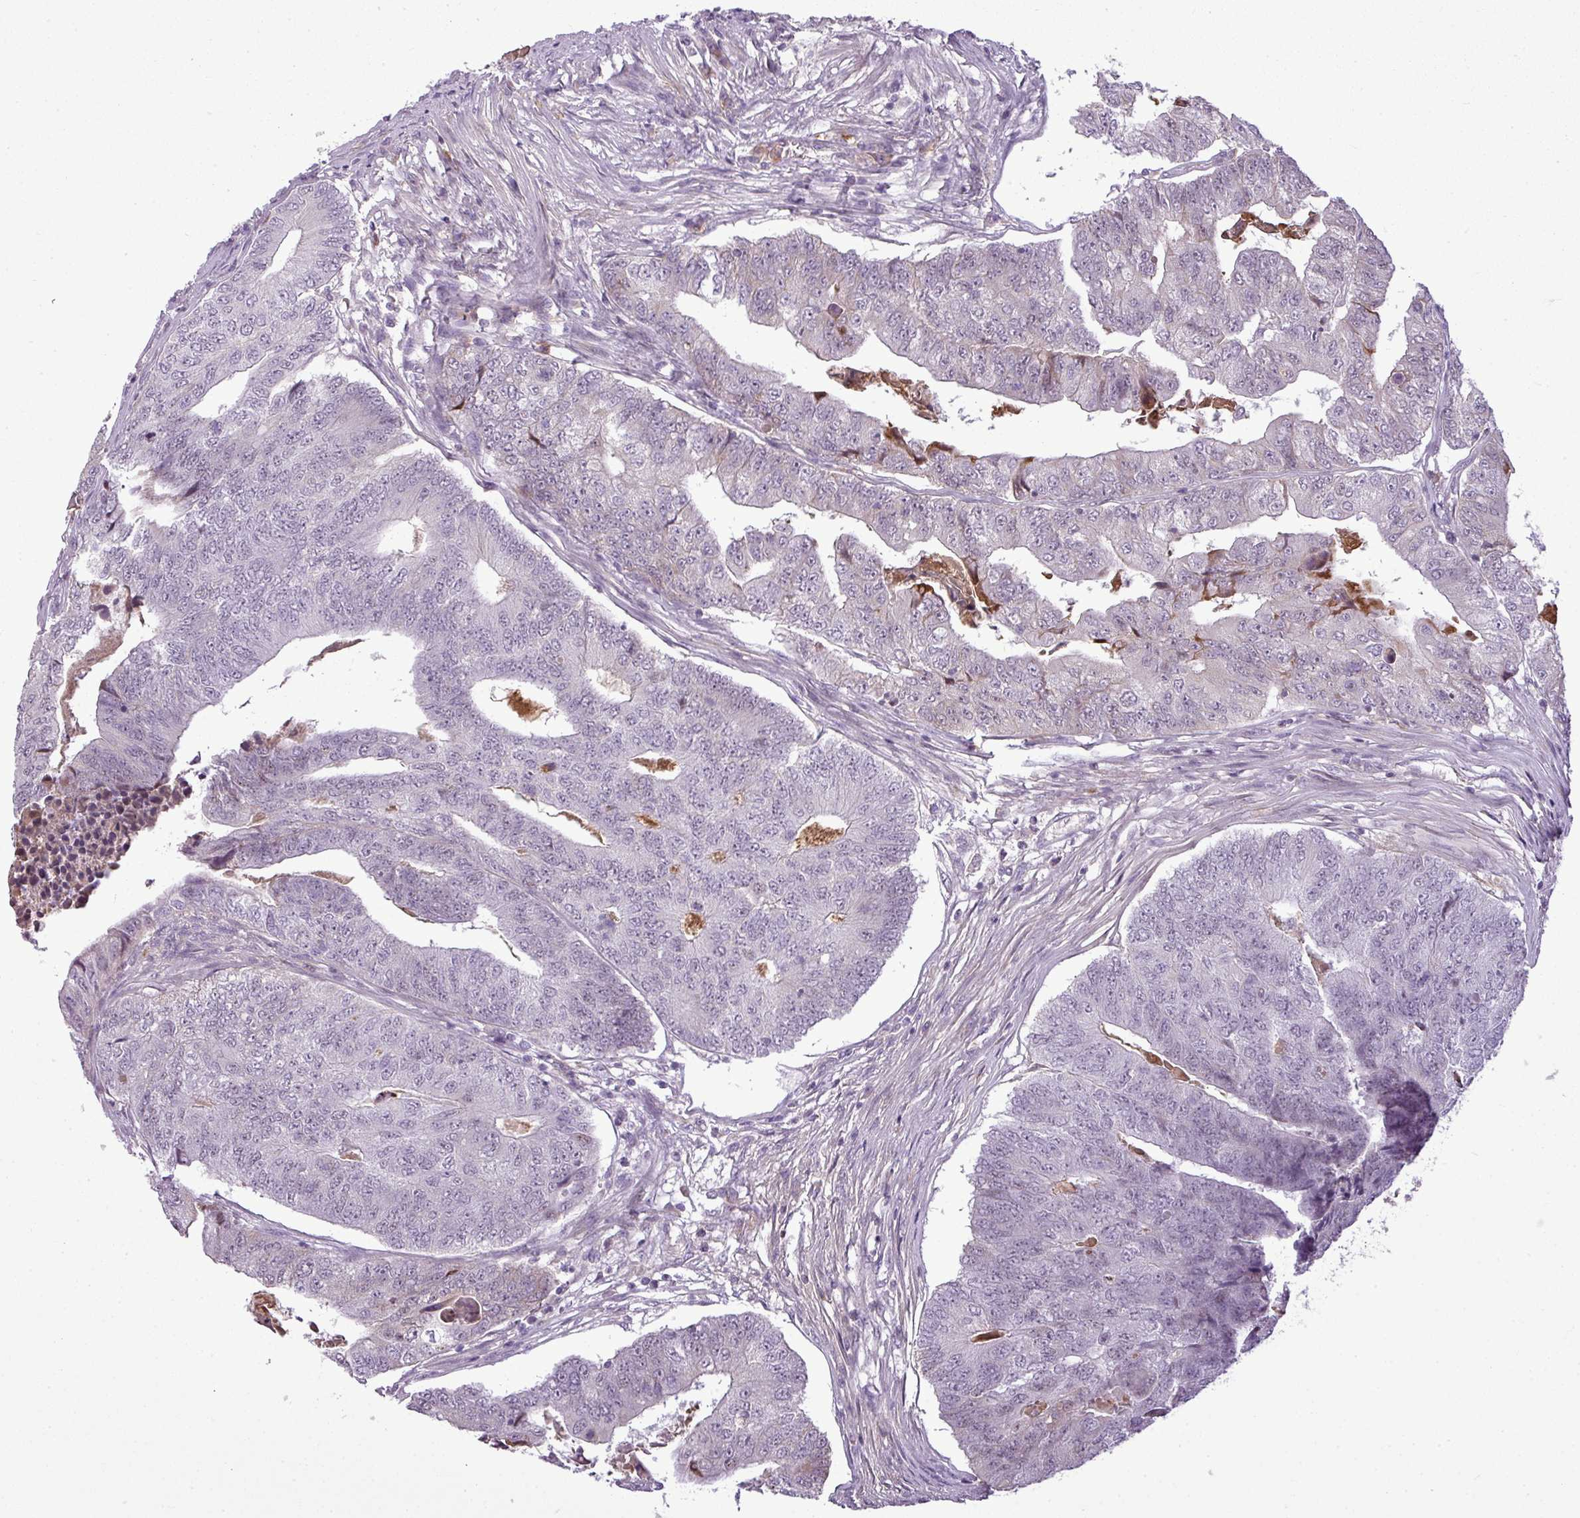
{"staining": {"intensity": "weak", "quantity": "<25%", "location": "cytoplasmic/membranous"}, "tissue": "colorectal cancer", "cell_type": "Tumor cells", "image_type": "cancer", "snomed": [{"axis": "morphology", "description": "Adenocarcinoma, NOS"}, {"axis": "topography", "description": "Colon"}], "caption": "IHC image of neoplastic tissue: human adenocarcinoma (colorectal) stained with DAB demonstrates no significant protein staining in tumor cells.", "gene": "C4B", "patient": {"sex": "female", "age": 67}}